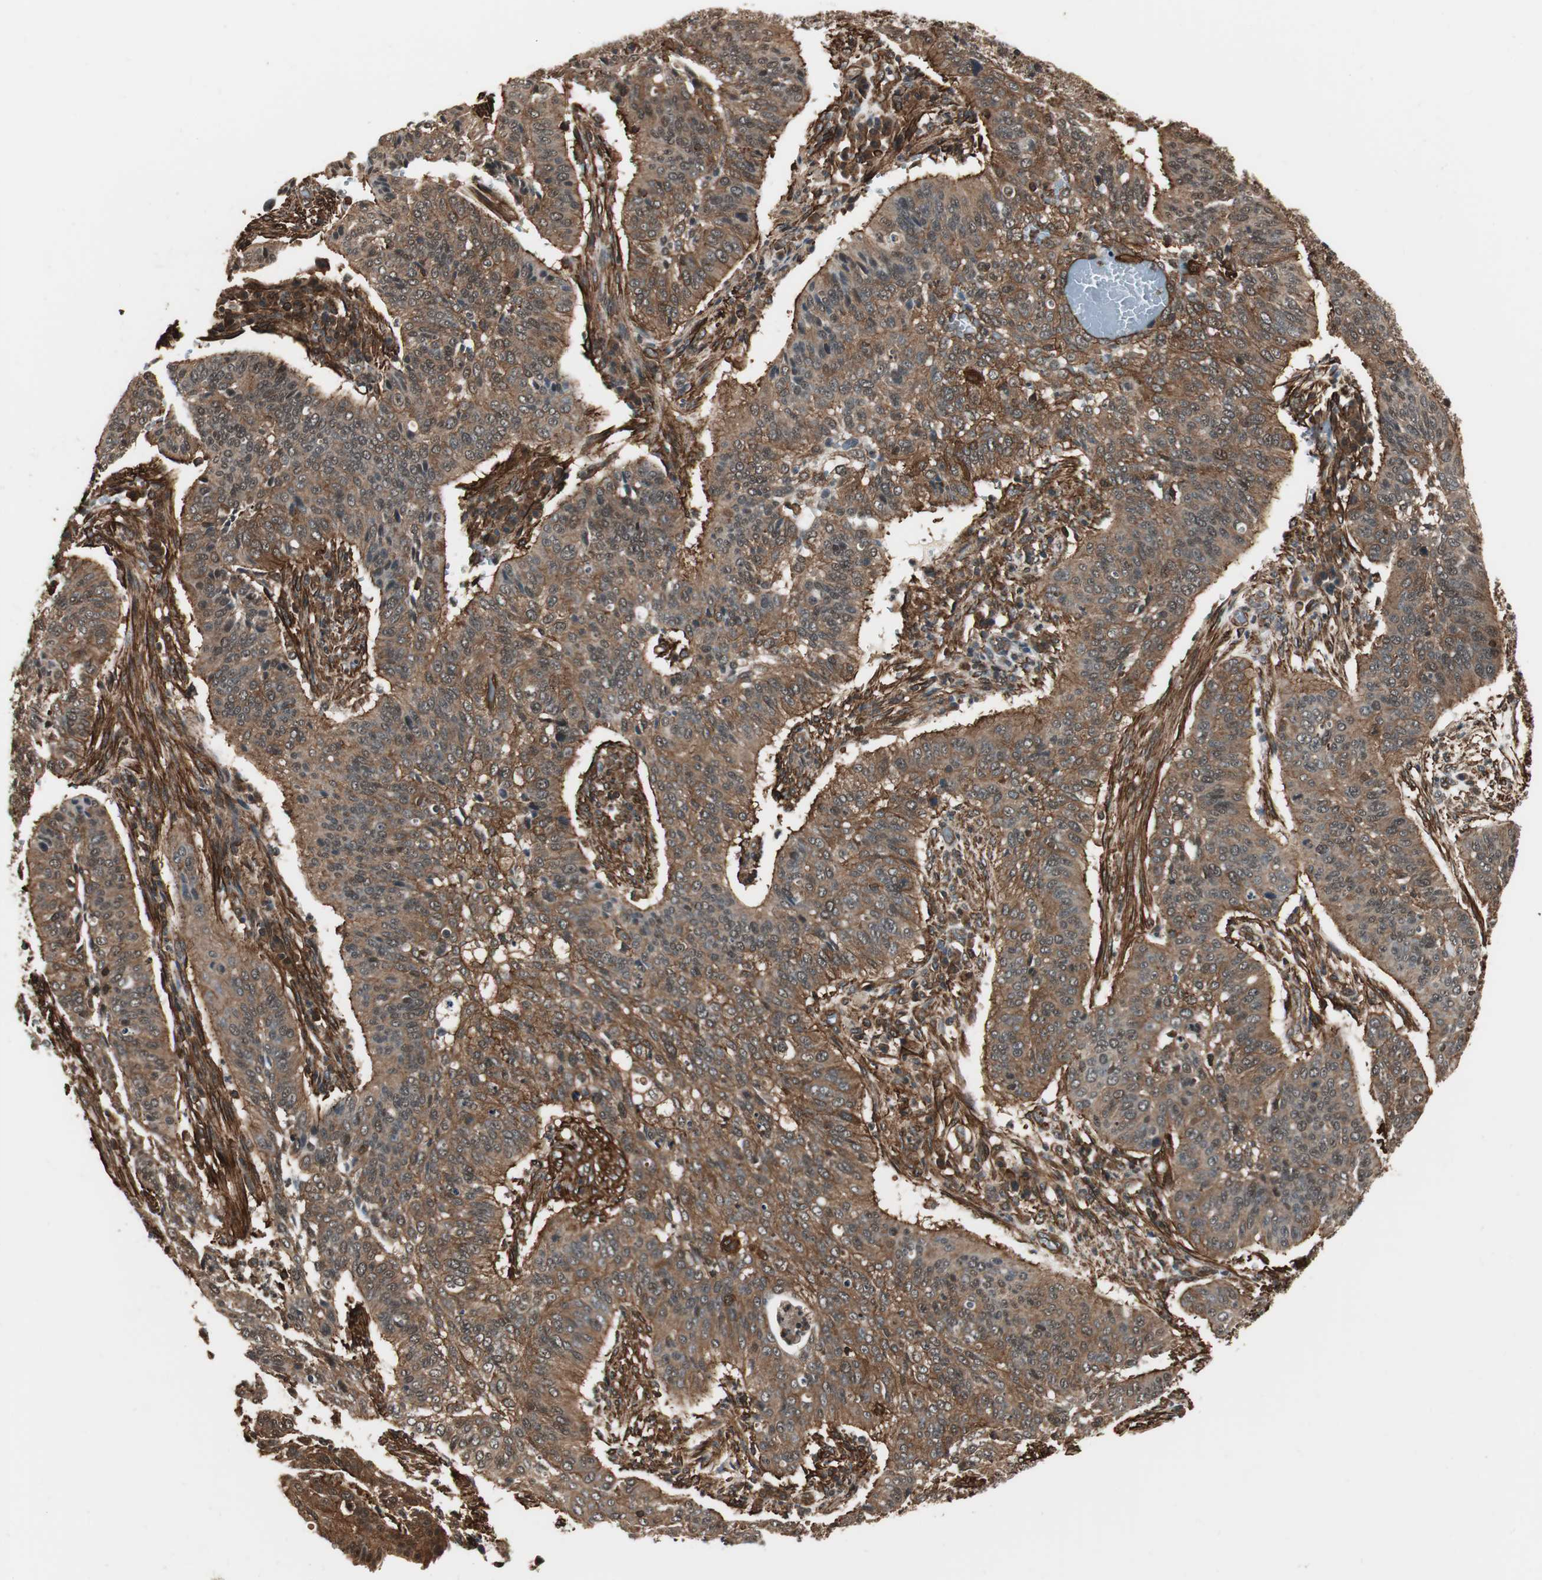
{"staining": {"intensity": "moderate", "quantity": ">75%", "location": "cytoplasmic/membranous"}, "tissue": "cervical cancer", "cell_type": "Tumor cells", "image_type": "cancer", "snomed": [{"axis": "morphology", "description": "Squamous cell carcinoma, NOS"}, {"axis": "topography", "description": "Cervix"}], "caption": "Tumor cells reveal medium levels of moderate cytoplasmic/membranous expression in about >75% of cells in cervical cancer. The protein is shown in brown color, while the nuclei are stained blue.", "gene": "PTPN11", "patient": {"sex": "female", "age": 39}}